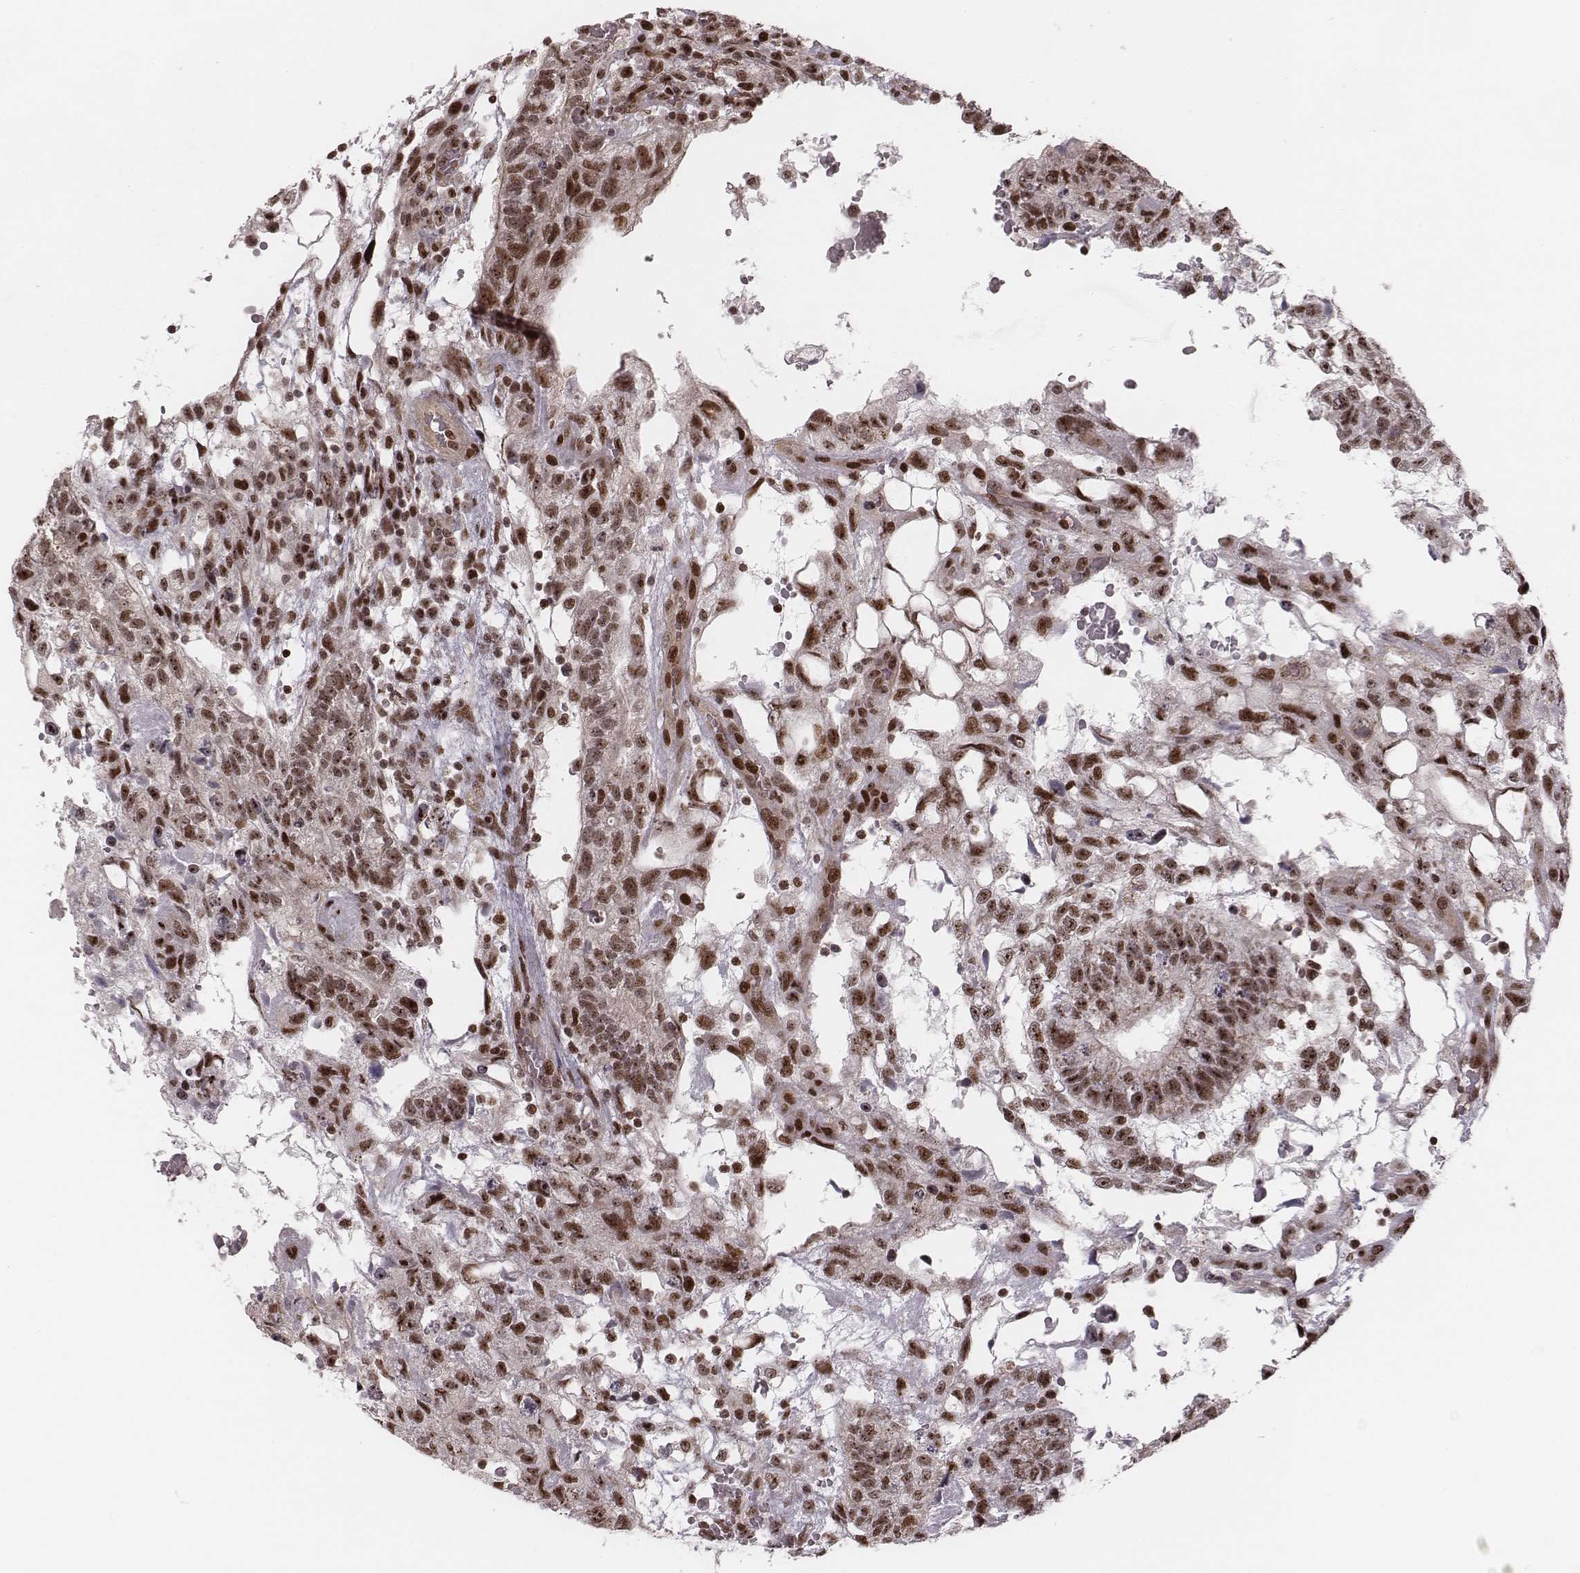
{"staining": {"intensity": "moderate", "quantity": ">75%", "location": "nuclear"}, "tissue": "testis cancer", "cell_type": "Tumor cells", "image_type": "cancer", "snomed": [{"axis": "morphology", "description": "Carcinoma, Embryonal, NOS"}, {"axis": "topography", "description": "Testis"}], "caption": "Approximately >75% of tumor cells in testis cancer demonstrate moderate nuclear protein expression as visualized by brown immunohistochemical staining.", "gene": "VRK3", "patient": {"sex": "male", "age": 32}}